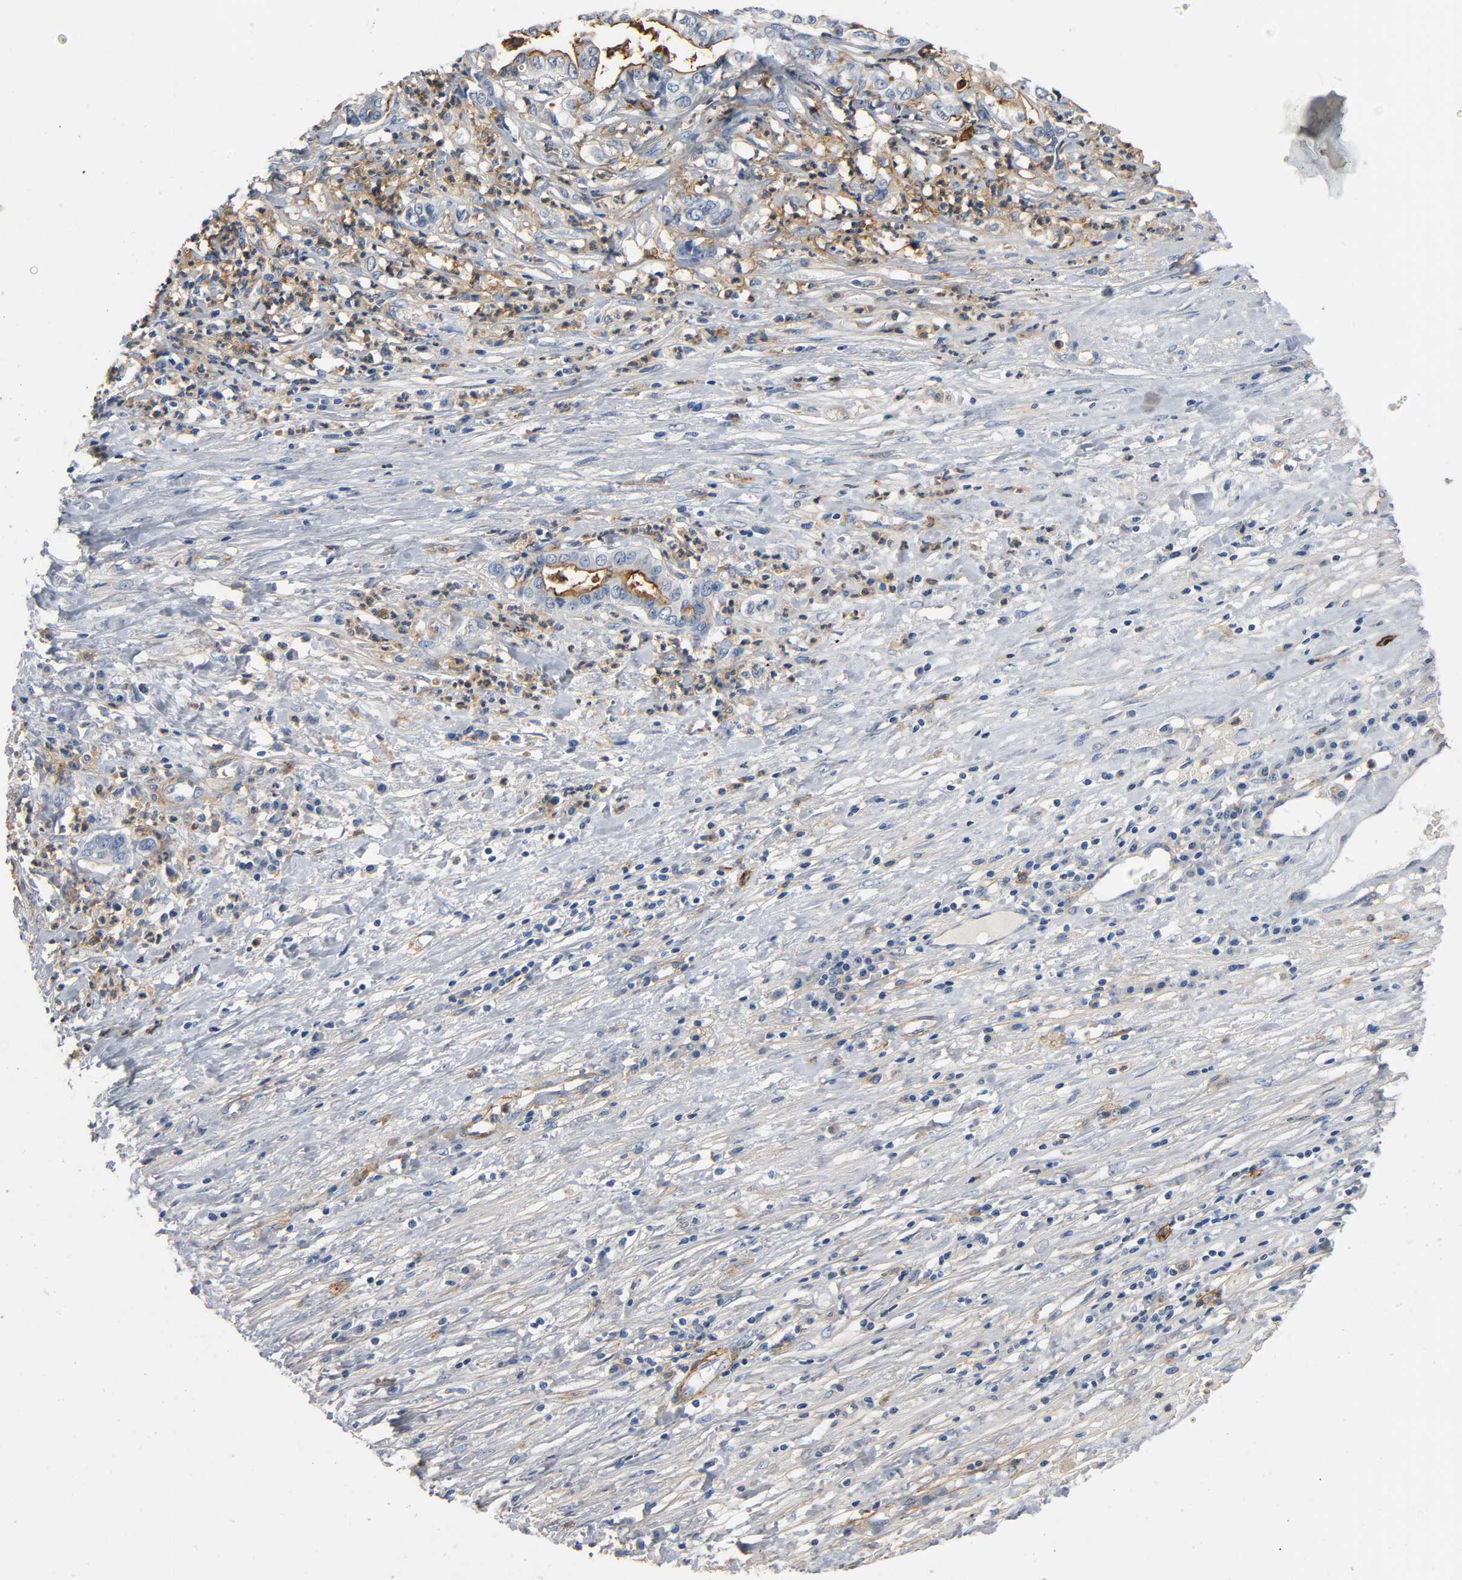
{"staining": {"intensity": "moderate", "quantity": "<25%", "location": "cytoplasmic/membranous"}, "tissue": "liver cancer", "cell_type": "Tumor cells", "image_type": "cancer", "snomed": [{"axis": "morphology", "description": "Cholangiocarcinoma"}, {"axis": "topography", "description": "Liver"}], "caption": "Immunohistochemistry (IHC) photomicrograph of human cholangiocarcinoma (liver) stained for a protein (brown), which displays low levels of moderate cytoplasmic/membranous expression in approximately <25% of tumor cells.", "gene": "ANPEP", "patient": {"sex": "female", "age": 61}}